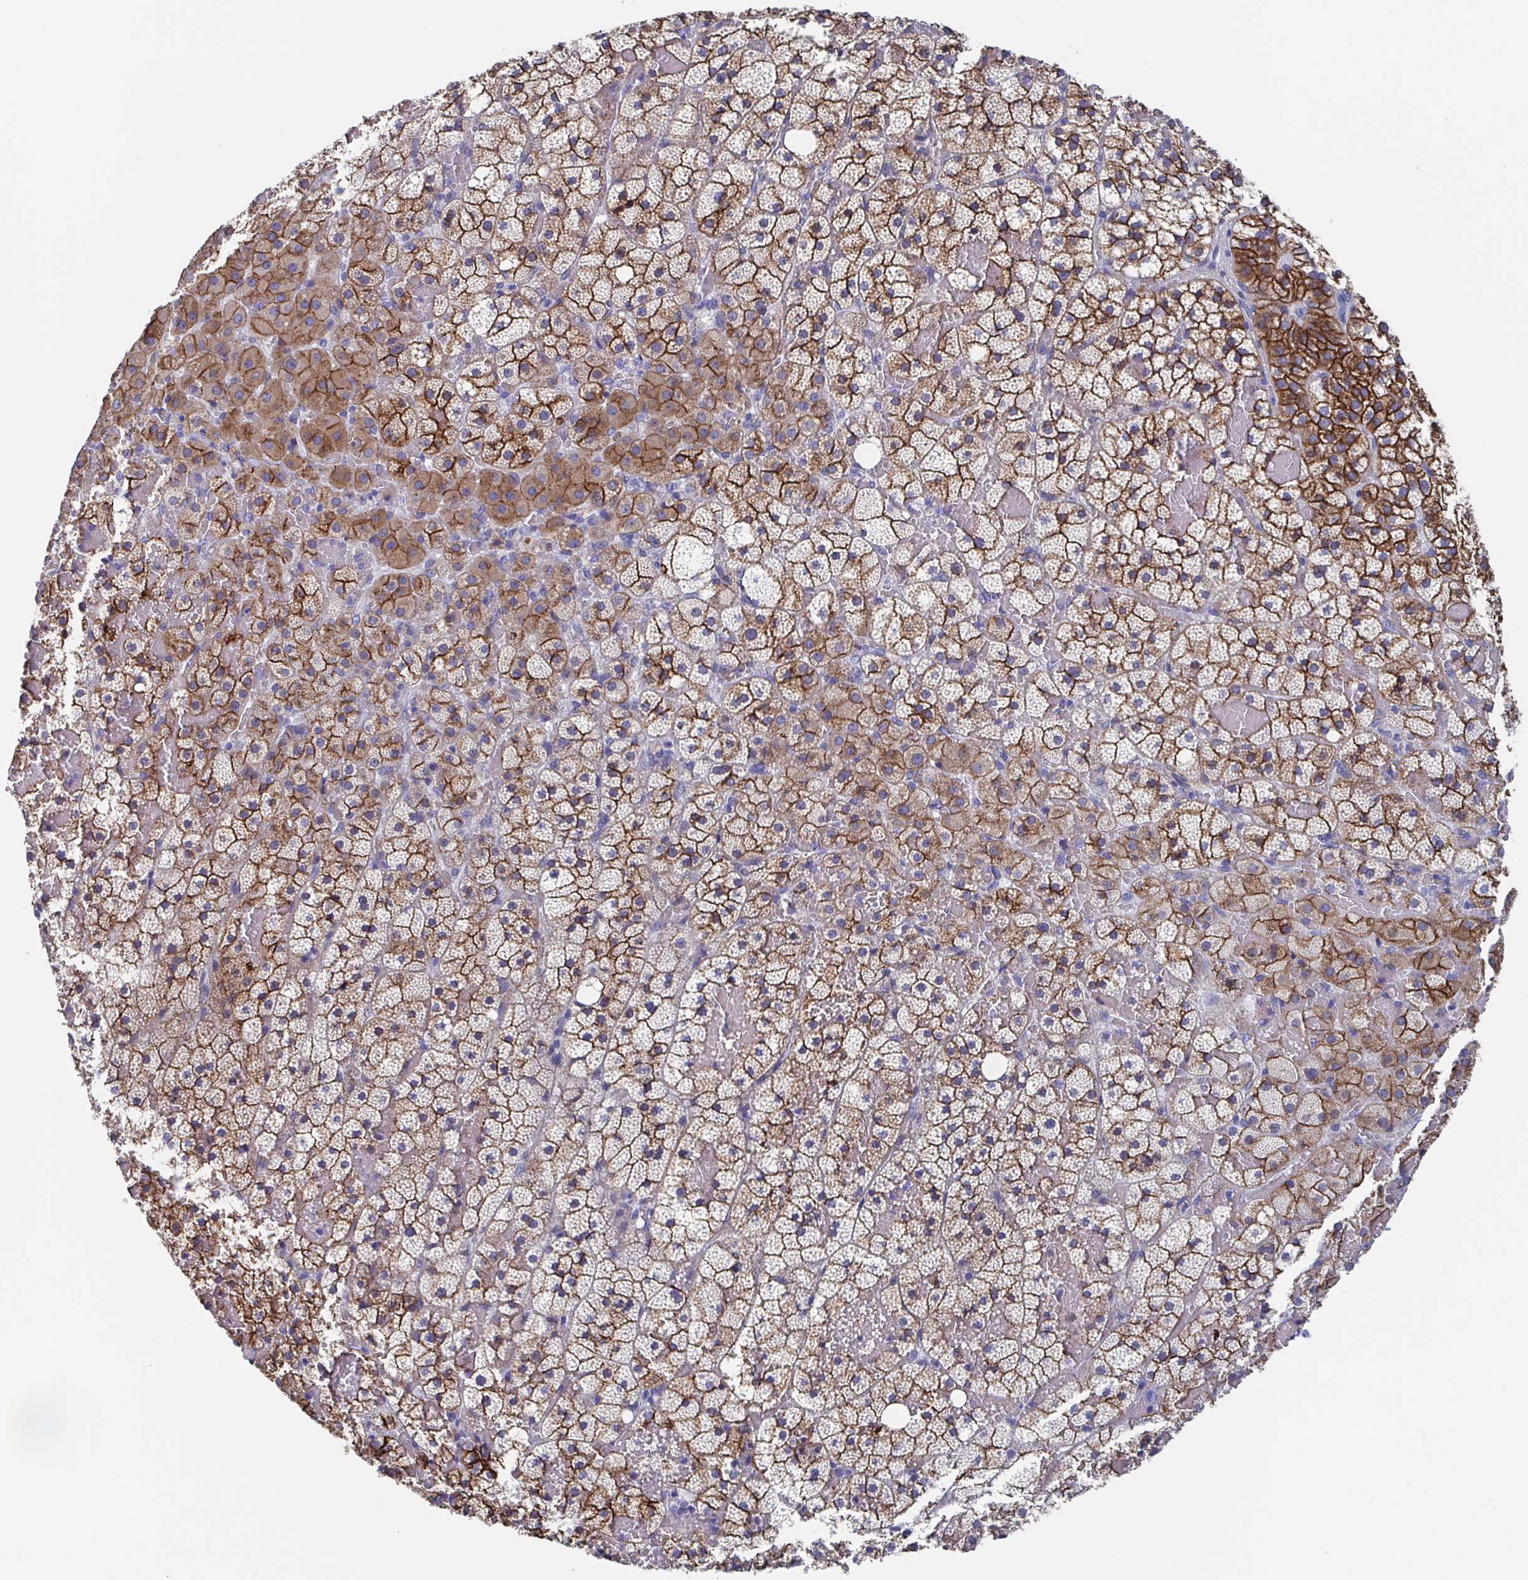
{"staining": {"intensity": "strong", "quantity": ">75%", "location": "cytoplasmic/membranous"}, "tissue": "adrenal gland", "cell_type": "Glandular cells", "image_type": "normal", "snomed": [{"axis": "morphology", "description": "Normal tissue, NOS"}, {"axis": "topography", "description": "Adrenal gland"}], "caption": "Protein analysis of unremarkable adrenal gland reveals strong cytoplasmic/membranous staining in approximately >75% of glandular cells.", "gene": "CDH2", "patient": {"sex": "male", "age": 53}}